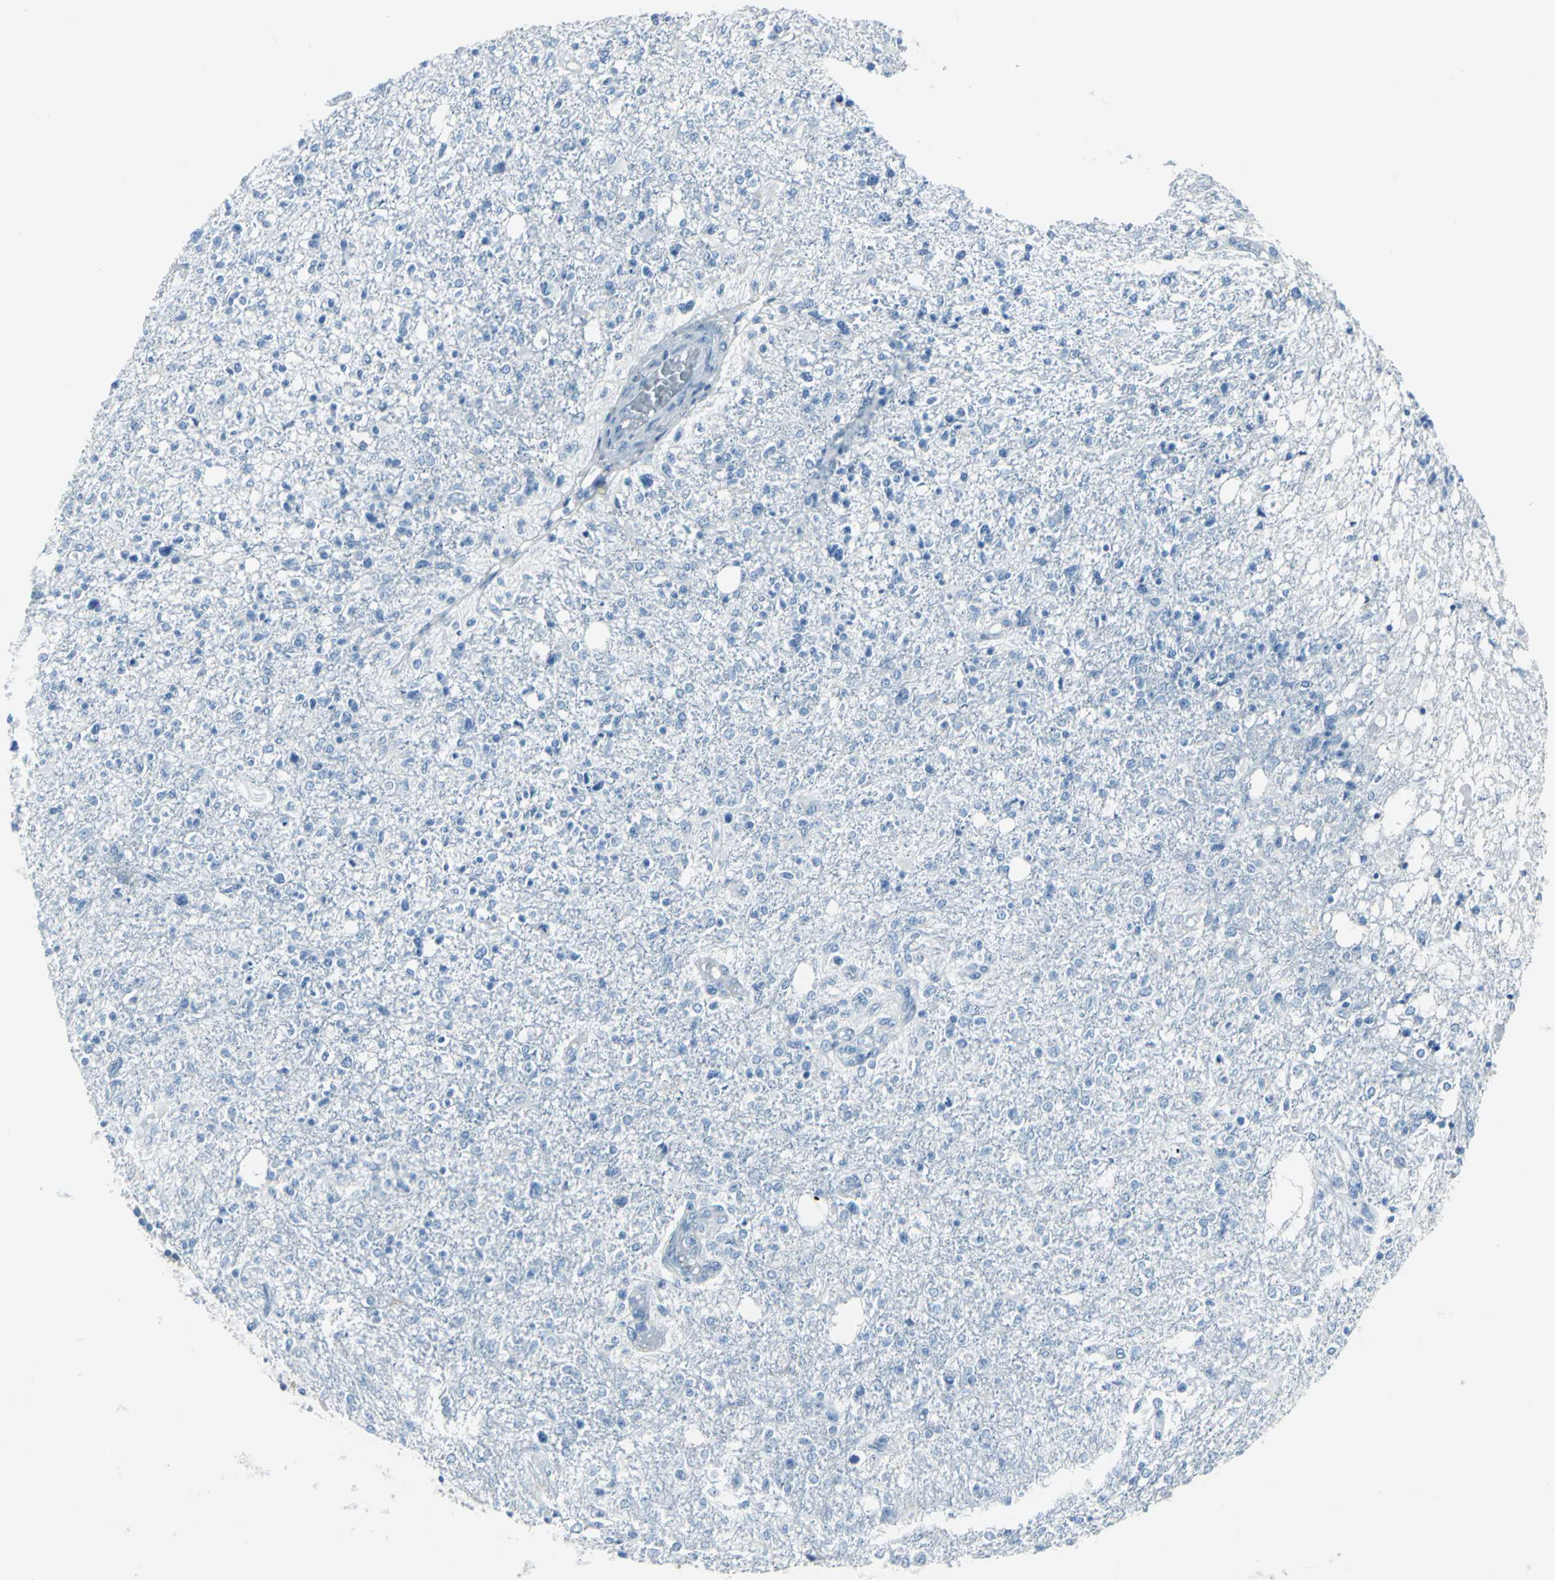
{"staining": {"intensity": "negative", "quantity": "none", "location": "none"}, "tissue": "glioma", "cell_type": "Tumor cells", "image_type": "cancer", "snomed": [{"axis": "morphology", "description": "Glioma, malignant, High grade"}, {"axis": "topography", "description": "Cerebral cortex"}], "caption": "The IHC histopathology image has no significant staining in tumor cells of glioma tissue. (DAB immunohistochemistry (IHC), high magnification).", "gene": "DNAI2", "patient": {"sex": "male", "age": 76}}